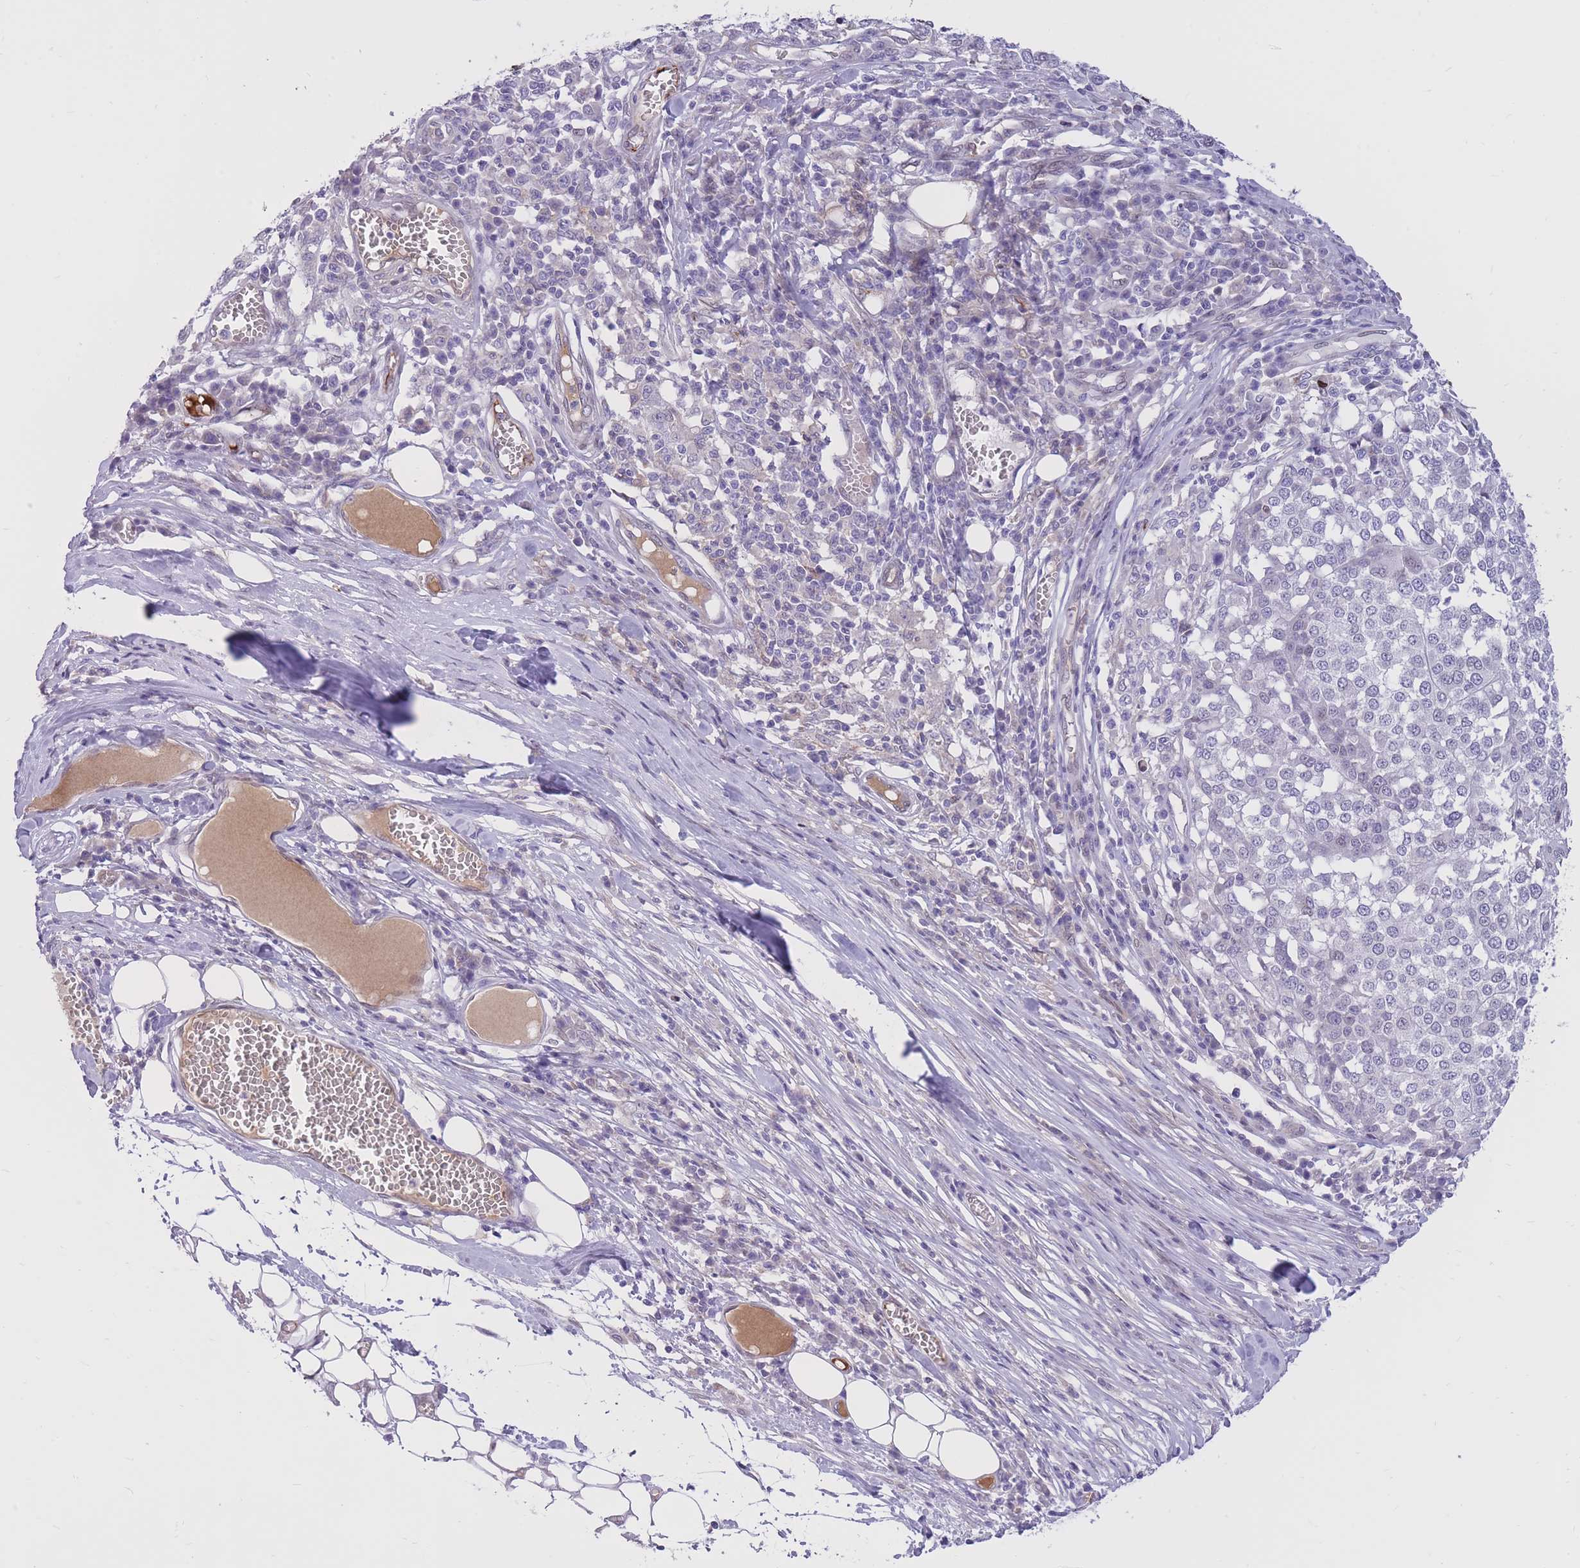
{"staining": {"intensity": "negative", "quantity": "none", "location": "none"}, "tissue": "melanoma", "cell_type": "Tumor cells", "image_type": "cancer", "snomed": [{"axis": "morphology", "description": "Malignant melanoma, Metastatic site"}, {"axis": "topography", "description": "Lymph node"}], "caption": "IHC of melanoma demonstrates no positivity in tumor cells.", "gene": "HOOK2", "patient": {"sex": "male", "age": 44}}